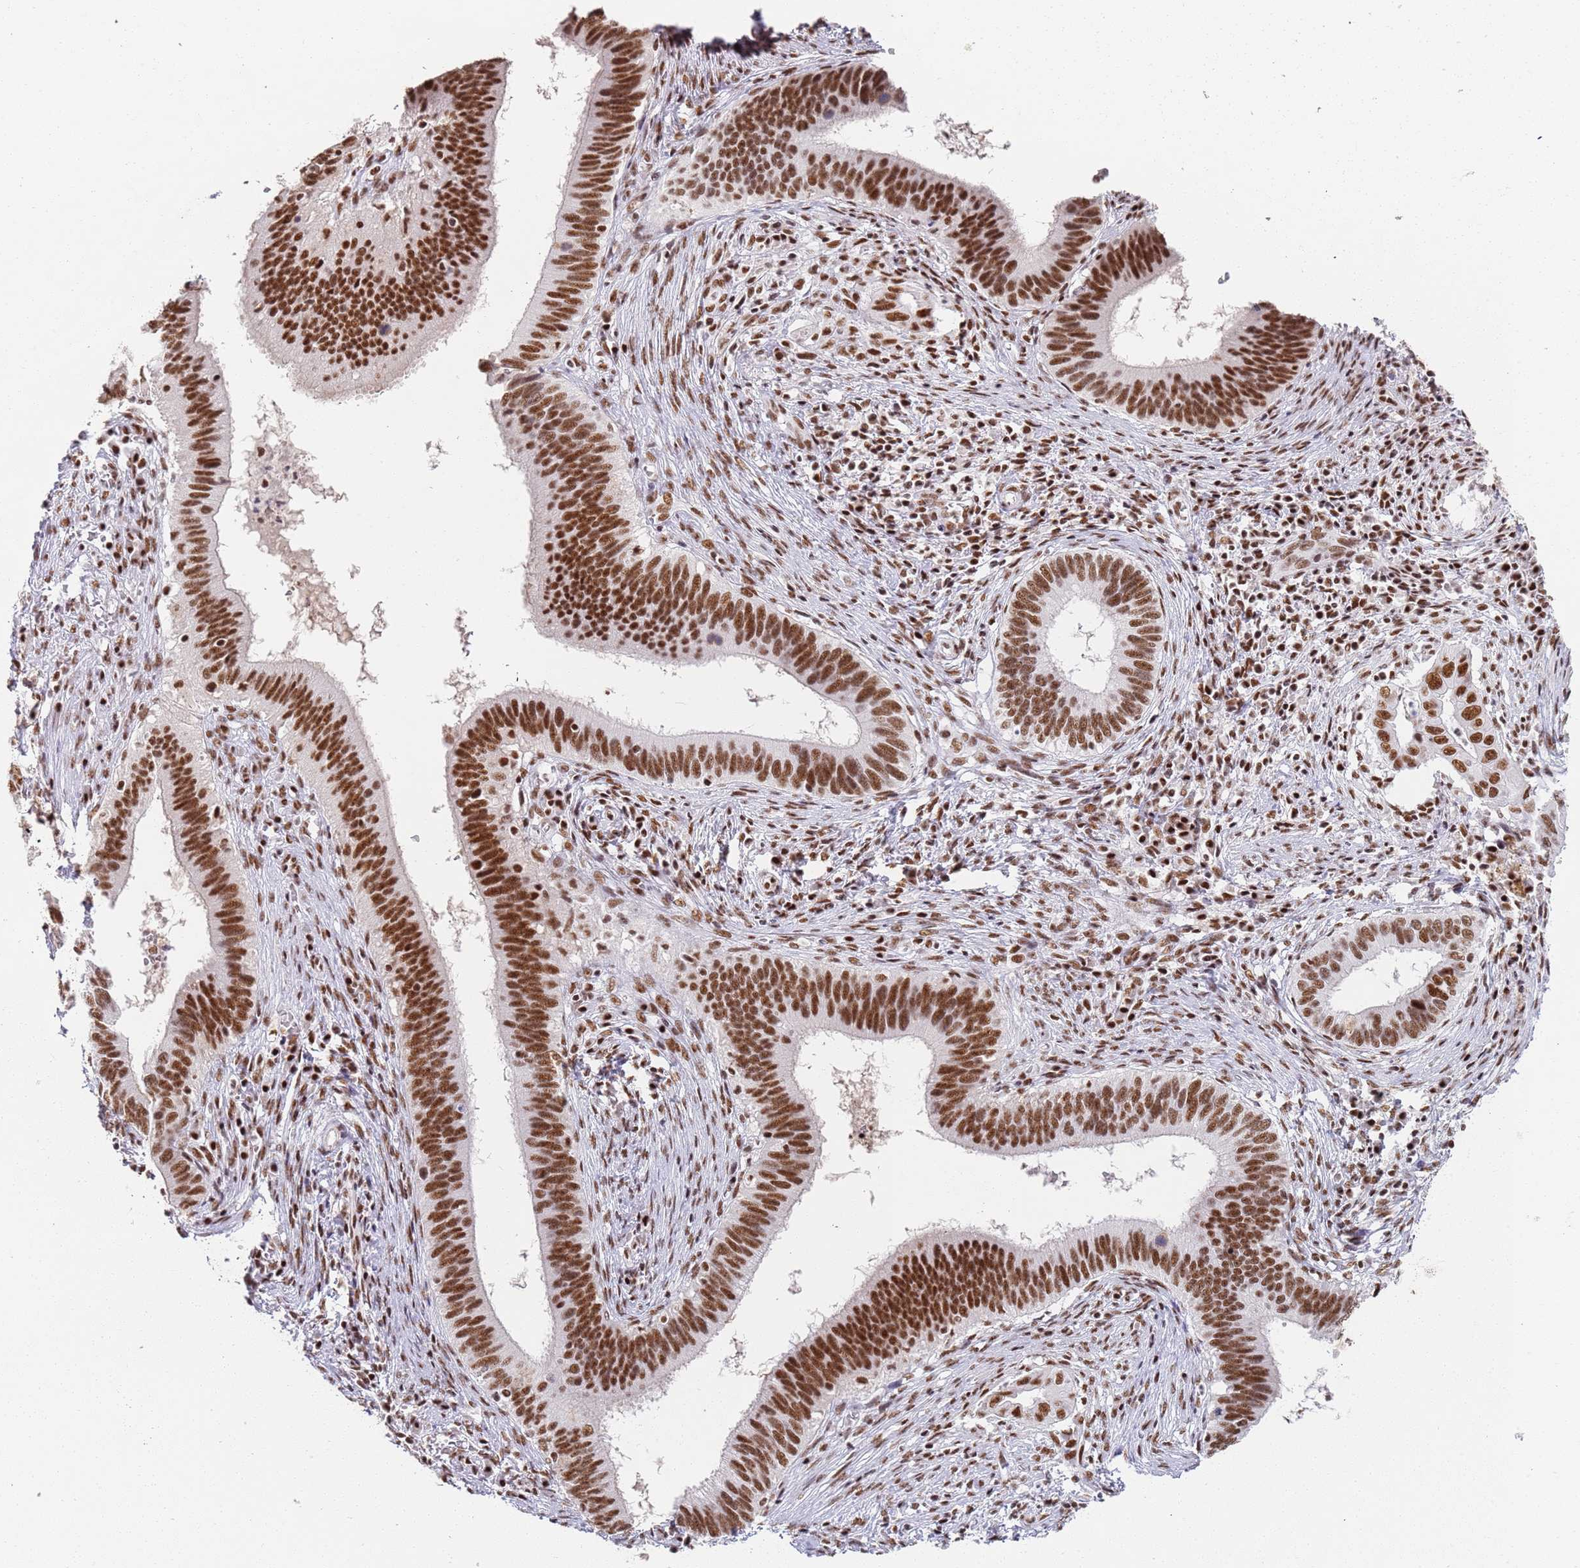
{"staining": {"intensity": "strong", "quantity": ">75%", "location": "nuclear"}, "tissue": "cervical cancer", "cell_type": "Tumor cells", "image_type": "cancer", "snomed": [{"axis": "morphology", "description": "Adenocarcinoma, NOS"}, {"axis": "topography", "description": "Cervix"}], "caption": "Protein expression analysis of cervical cancer (adenocarcinoma) exhibits strong nuclear positivity in about >75% of tumor cells.", "gene": "AKAP8L", "patient": {"sex": "female", "age": 42}}